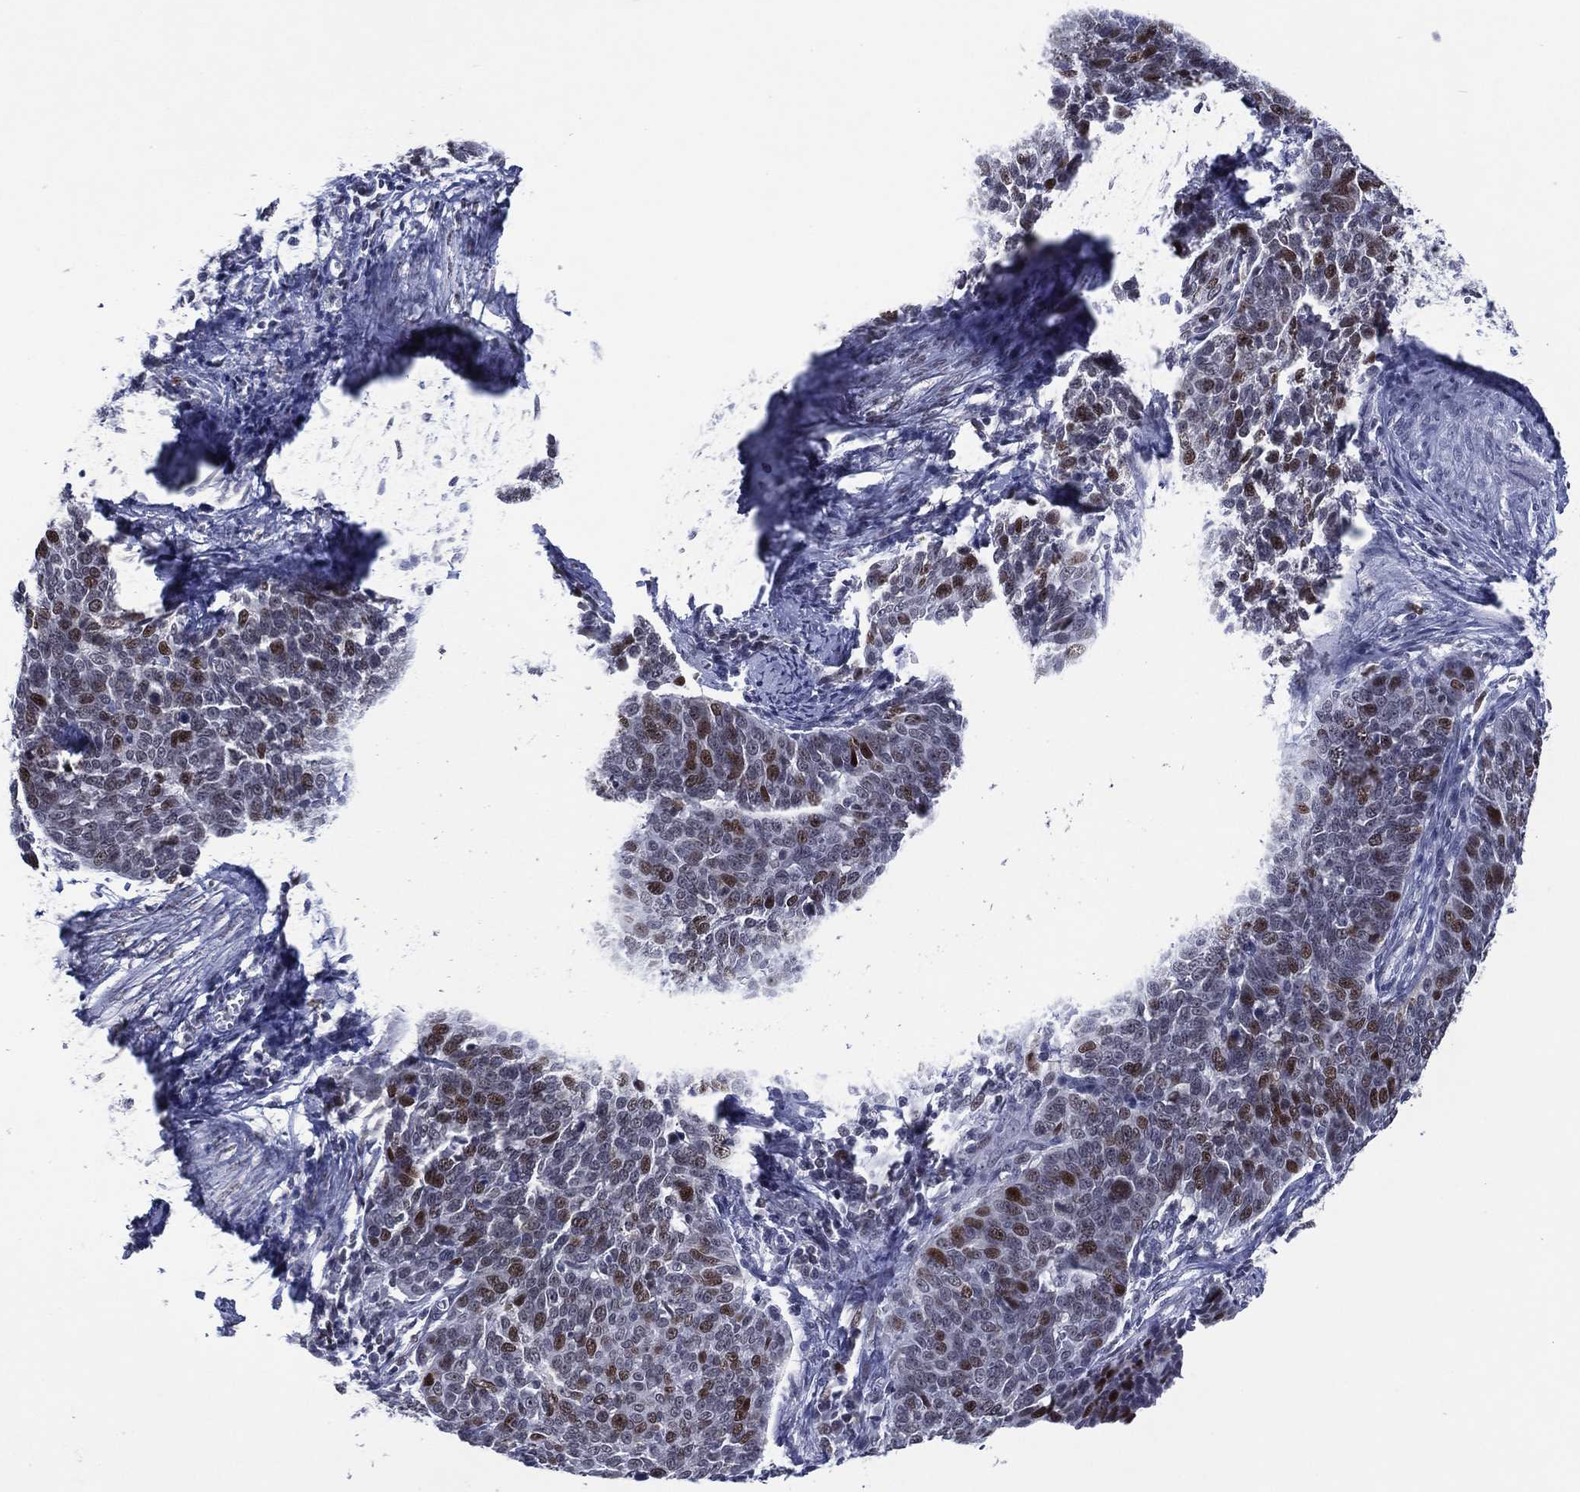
{"staining": {"intensity": "strong", "quantity": "<25%", "location": "nuclear"}, "tissue": "cervical cancer", "cell_type": "Tumor cells", "image_type": "cancer", "snomed": [{"axis": "morphology", "description": "Normal tissue, NOS"}, {"axis": "morphology", "description": "Squamous cell carcinoma, NOS"}, {"axis": "topography", "description": "Cervix"}], "caption": "A histopathology image showing strong nuclear positivity in about <25% of tumor cells in cervical squamous cell carcinoma, as visualized by brown immunohistochemical staining.", "gene": "GATA6", "patient": {"sex": "female", "age": 39}}